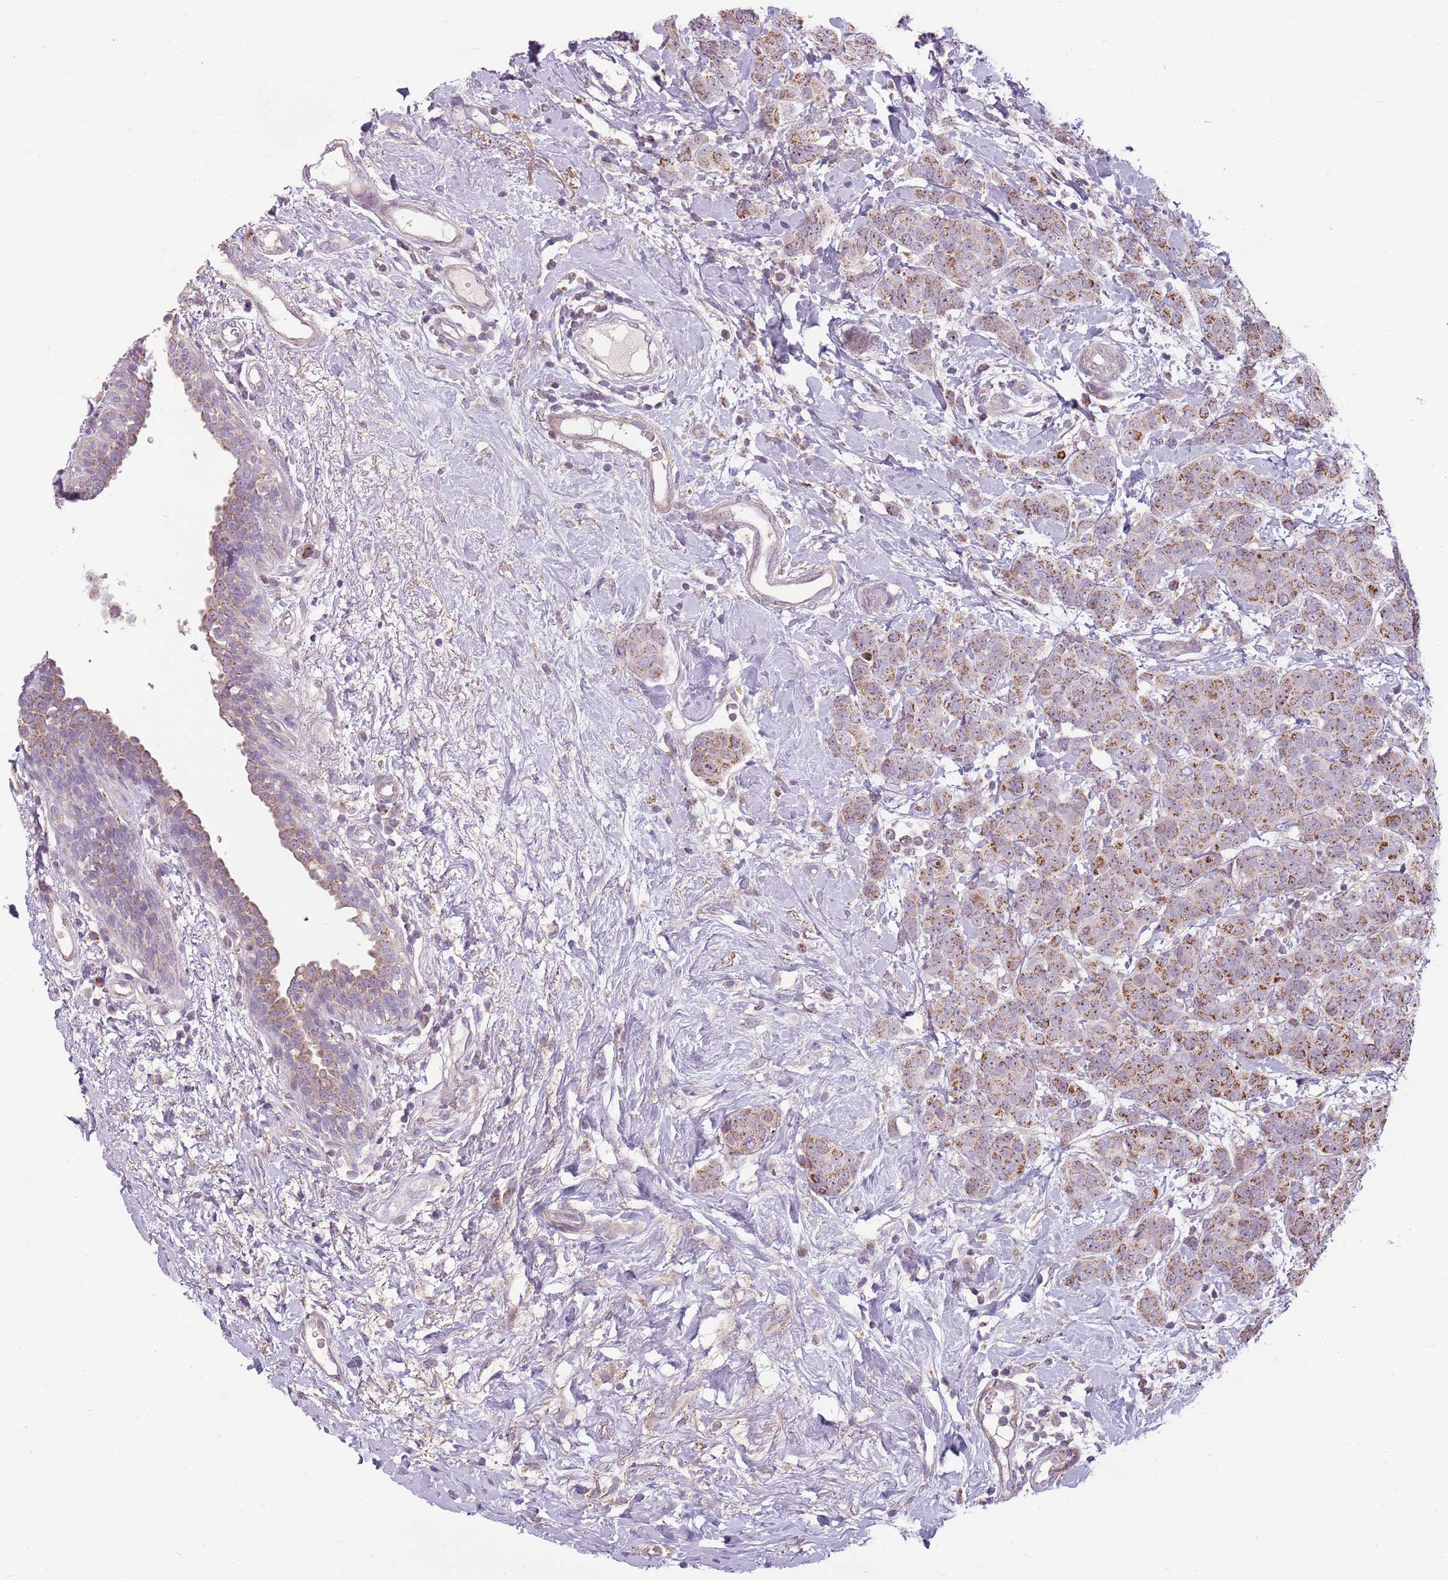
{"staining": {"intensity": "moderate", "quantity": ">75%", "location": "cytoplasmic/membranous"}, "tissue": "breast cancer", "cell_type": "Tumor cells", "image_type": "cancer", "snomed": [{"axis": "morphology", "description": "Duct carcinoma"}, {"axis": "topography", "description": "Breast"}], "caption": "Human invasive ductal carcinoma (breast) stained with a protein marker reveals moderate staining in tumor cells.", "gene": "ZNF530", "patient": {"sex": "female", "age": 40}}